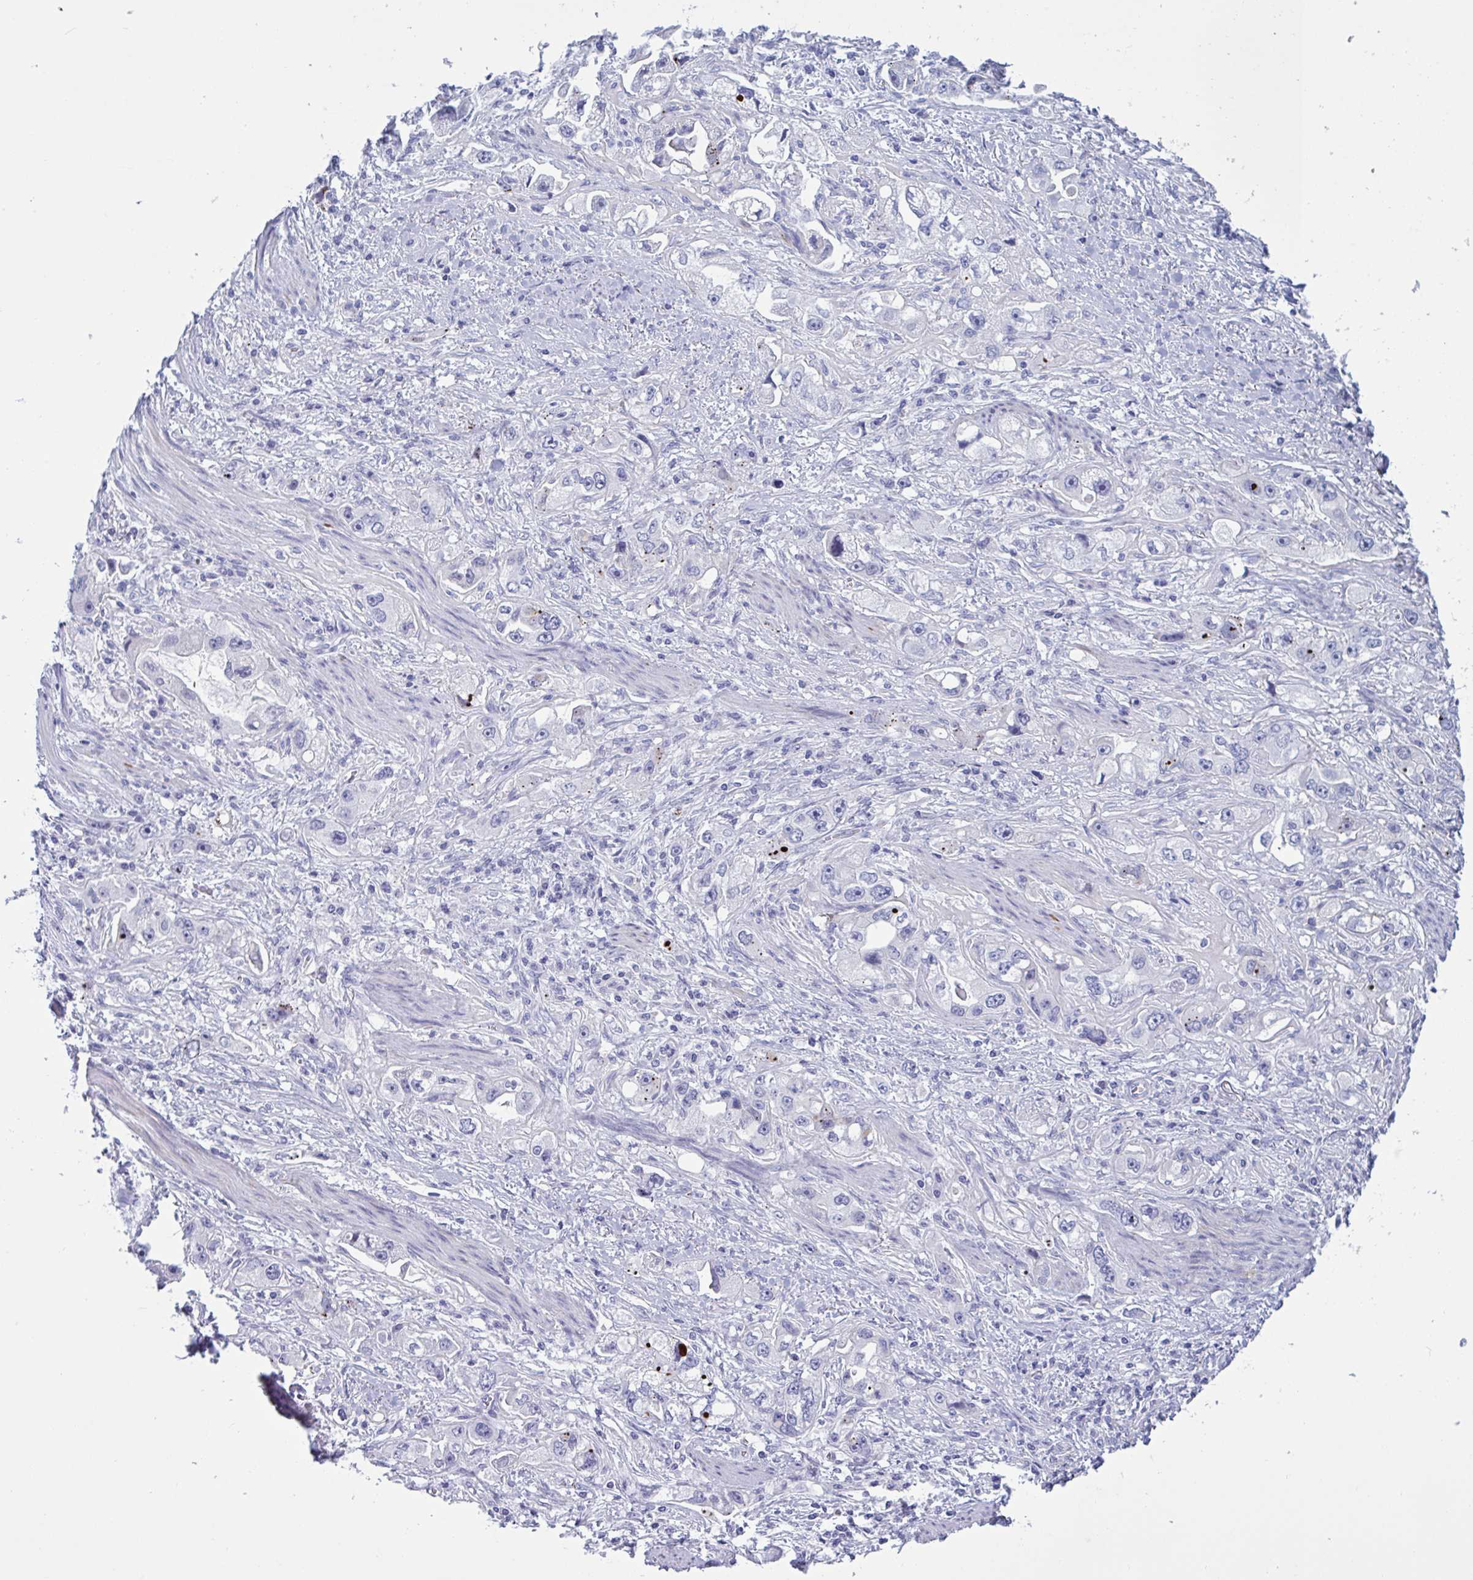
{"staining": {"intensity": "negative", "quantity": "none", "location": "none"}, "tissue": "stomach cancer", "cell_type": "Tumor cells", "image_type": "cancer", "snomed": [{"axis": "morphology", "description": "Adenocarcinoma, NOS"}, {"axis": "topography", "description": "Stomach, lower"}], "caption": "This is a photomicrograph of immunohistochemistry staining of stomach cancer, which shows no positivity in tumor cells.", "gene": "OXLD1", "patient": {"sex": "female", "age": 93}}